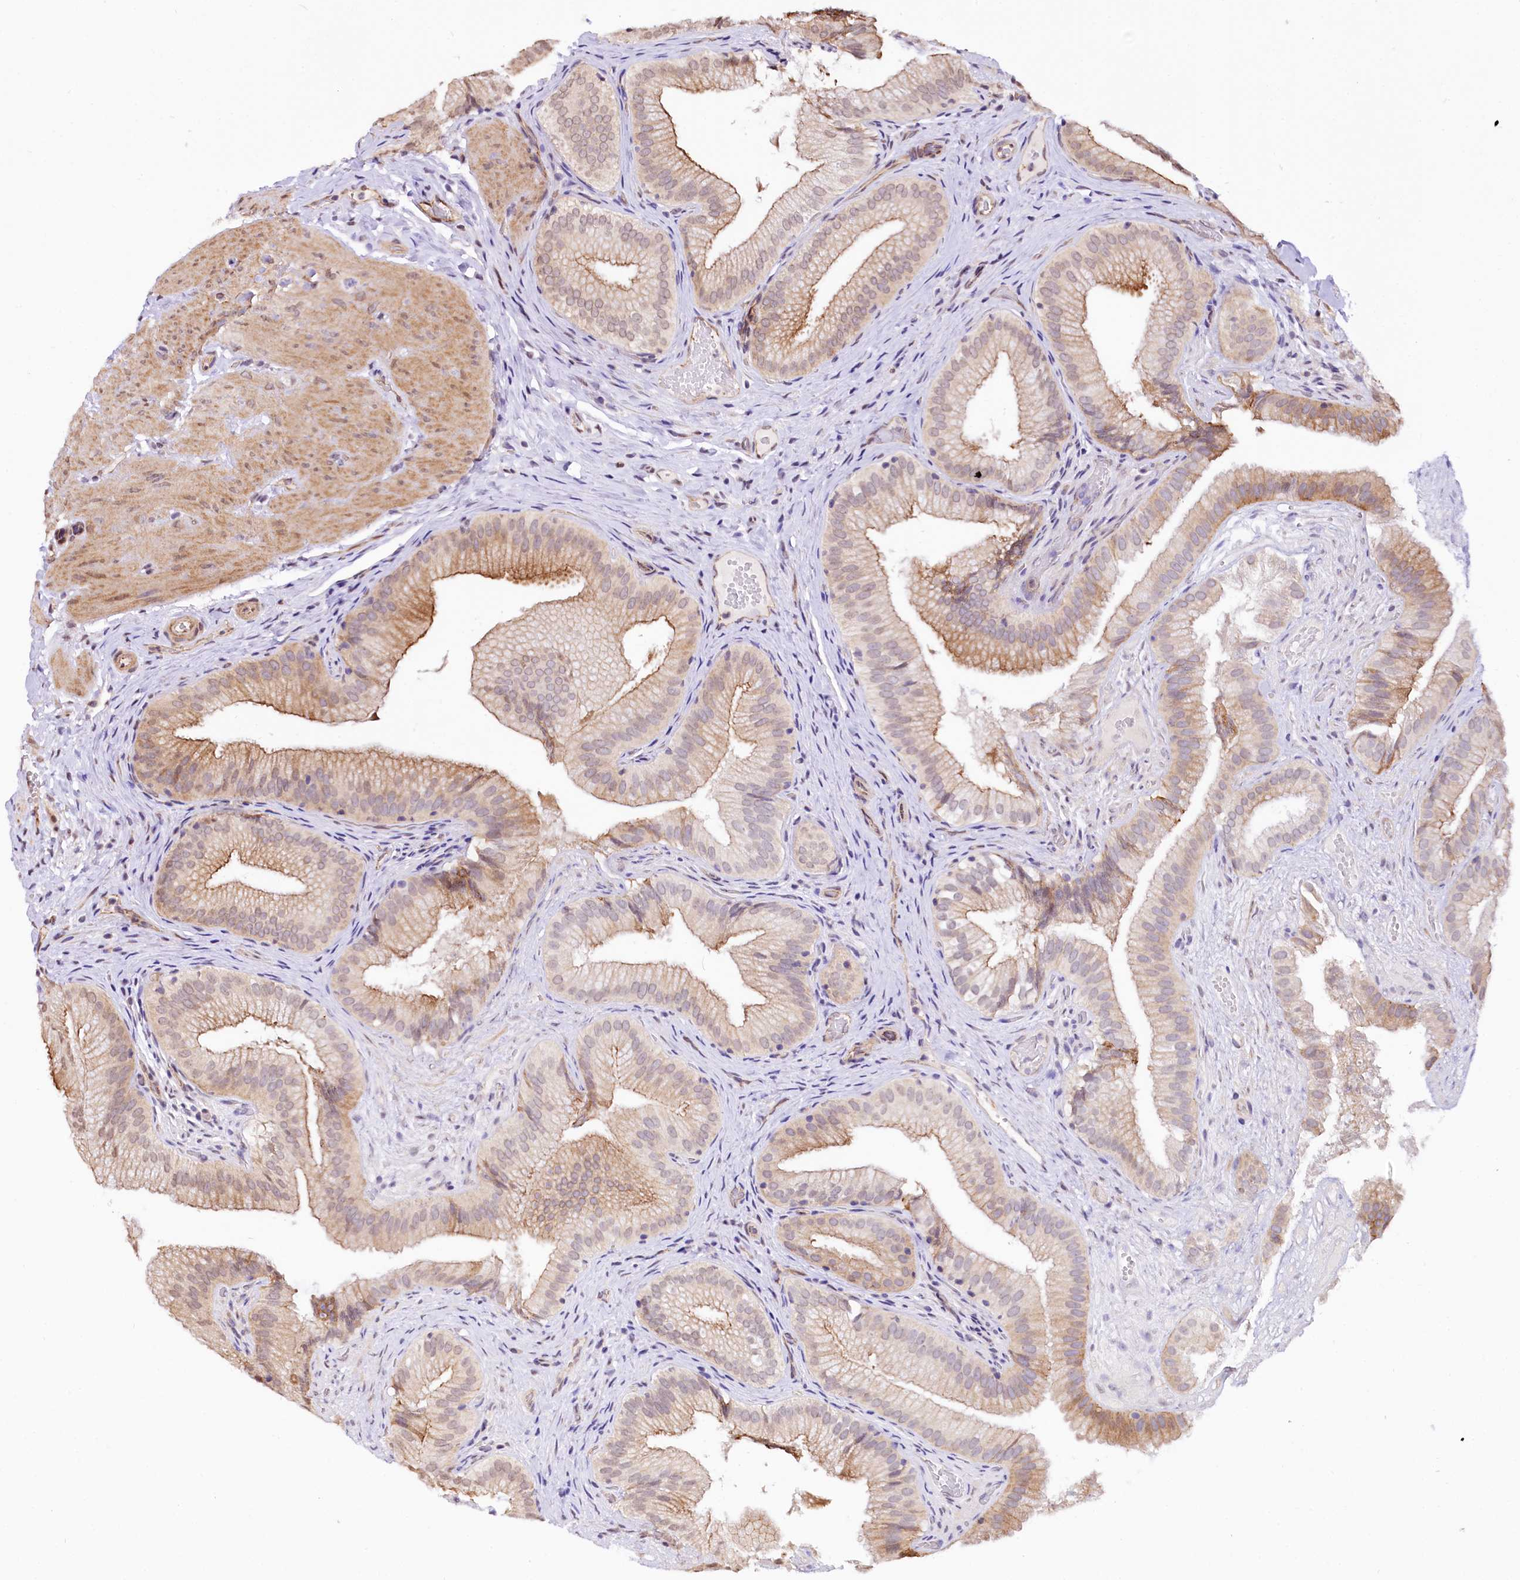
{"staining": {"intensity": "moderate", "quantity": ">75%", "location": "cytoplasmic/membranous"}, "tissue": "gallbladder", "cell_type": "Glandular cells", "image_type": "normal", "snomed": [{"axis": "morphology", "description": "Normal tissue, NOS"}, {"axis": "topography", "description": "Gallbladder"}], "caption": "Protein staining exhibits moderate cytoplasmic/membranous expression in about >75% of glandular cells in normal gallbladder. (DAB = brown stain, brightfield microscopy at high magnification).", "gene": "ST7", "patient": {"sex": "female", "age": 30}}